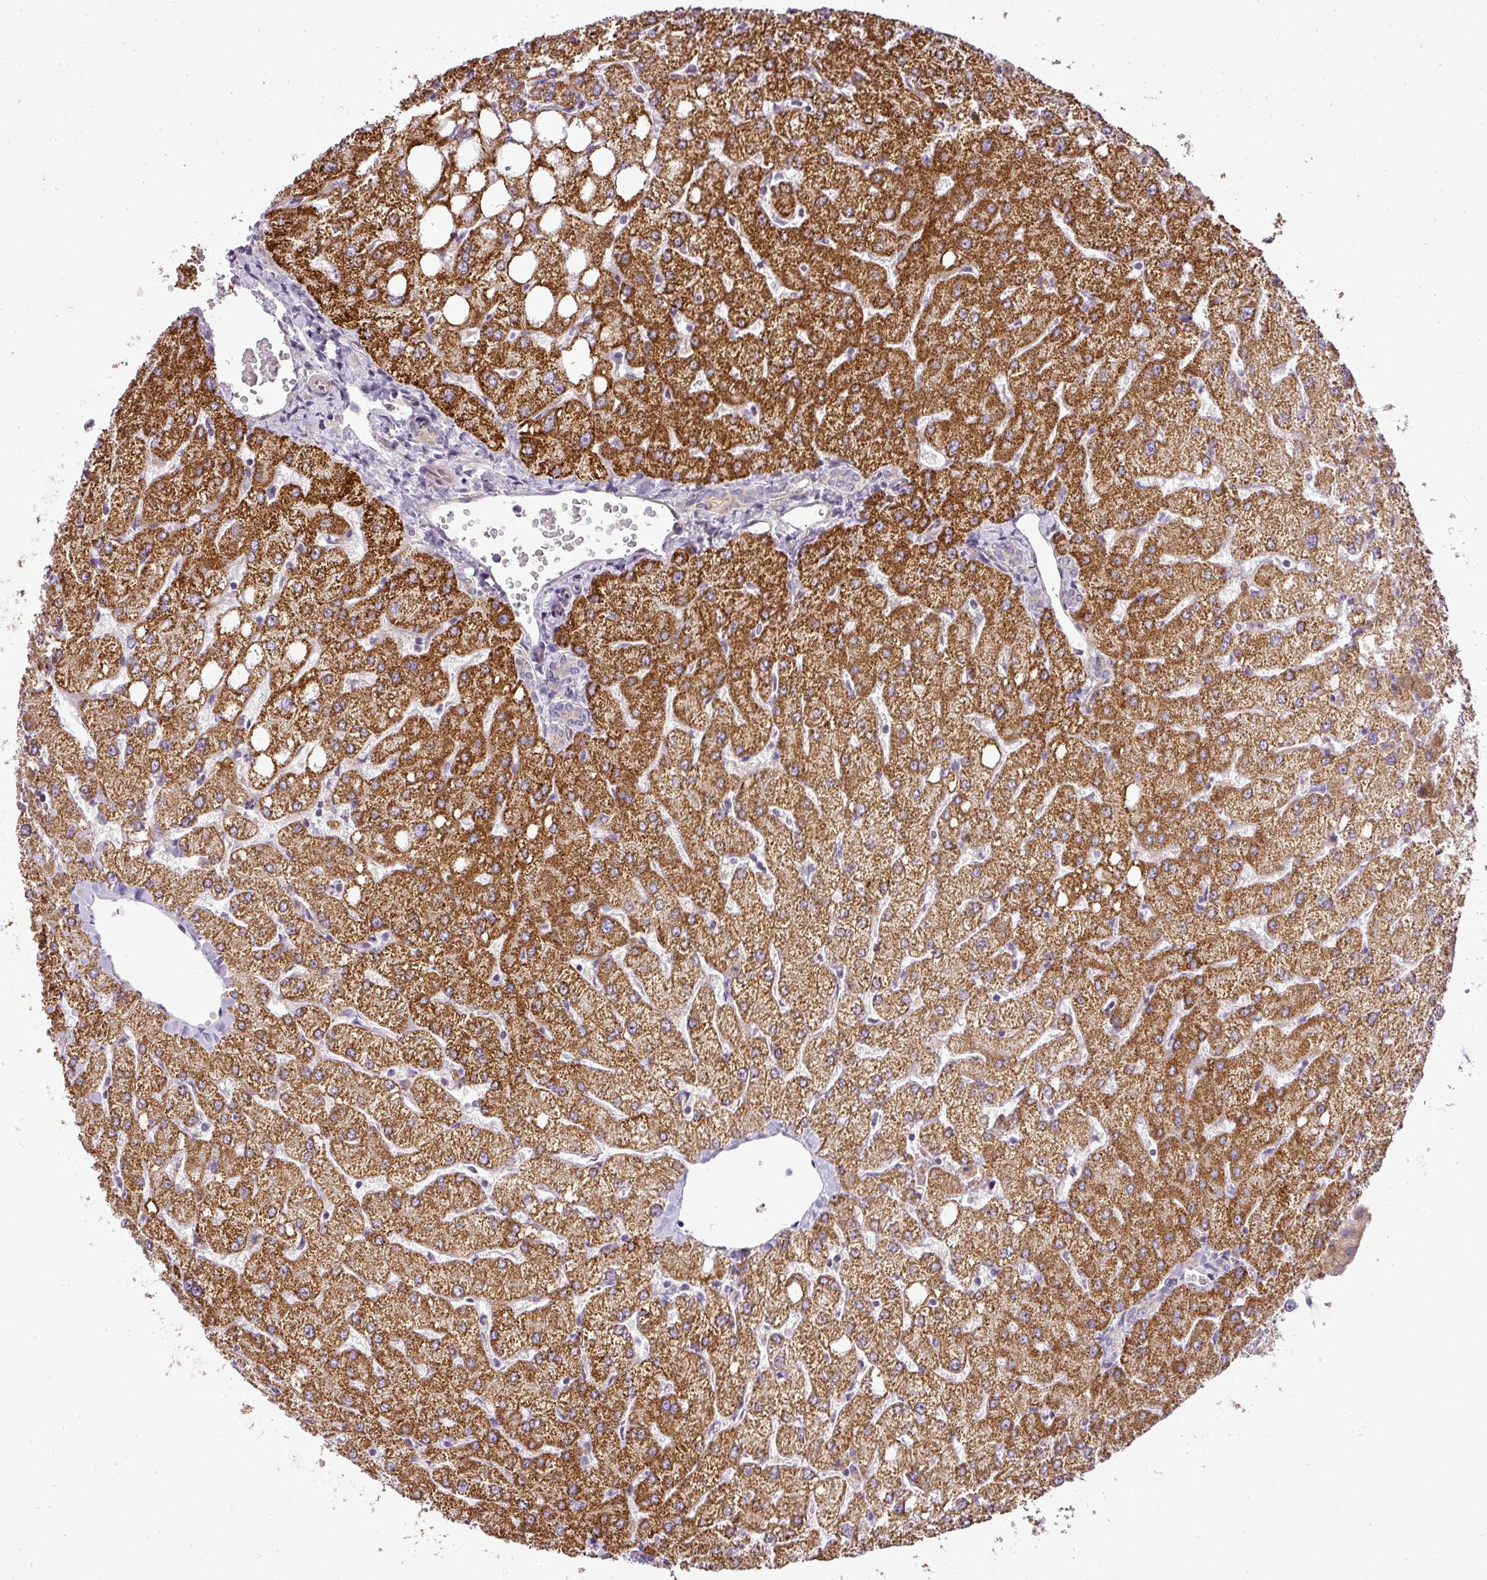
{"staining": {"intensity": "negative", "quantity": "none", "location": "none"}, "tissue": "liver", "cell_type": "Cholangiocytes", "image_type": "normal", "snomed": [{"axis": "morphology", "description": "Normal tissue, NOS"}, {"axis": "topography", "description": "Liver"}], "caption": "A micrograph of liver stained for a protein exhibits no brown staining in cholangiocytes. The staining is performed using DAB brown chromogen with nuclei counter-stained in using hematoxylin.", "gene": "ZDHHC1", "patient": {"sex": "female", "age": 54}}